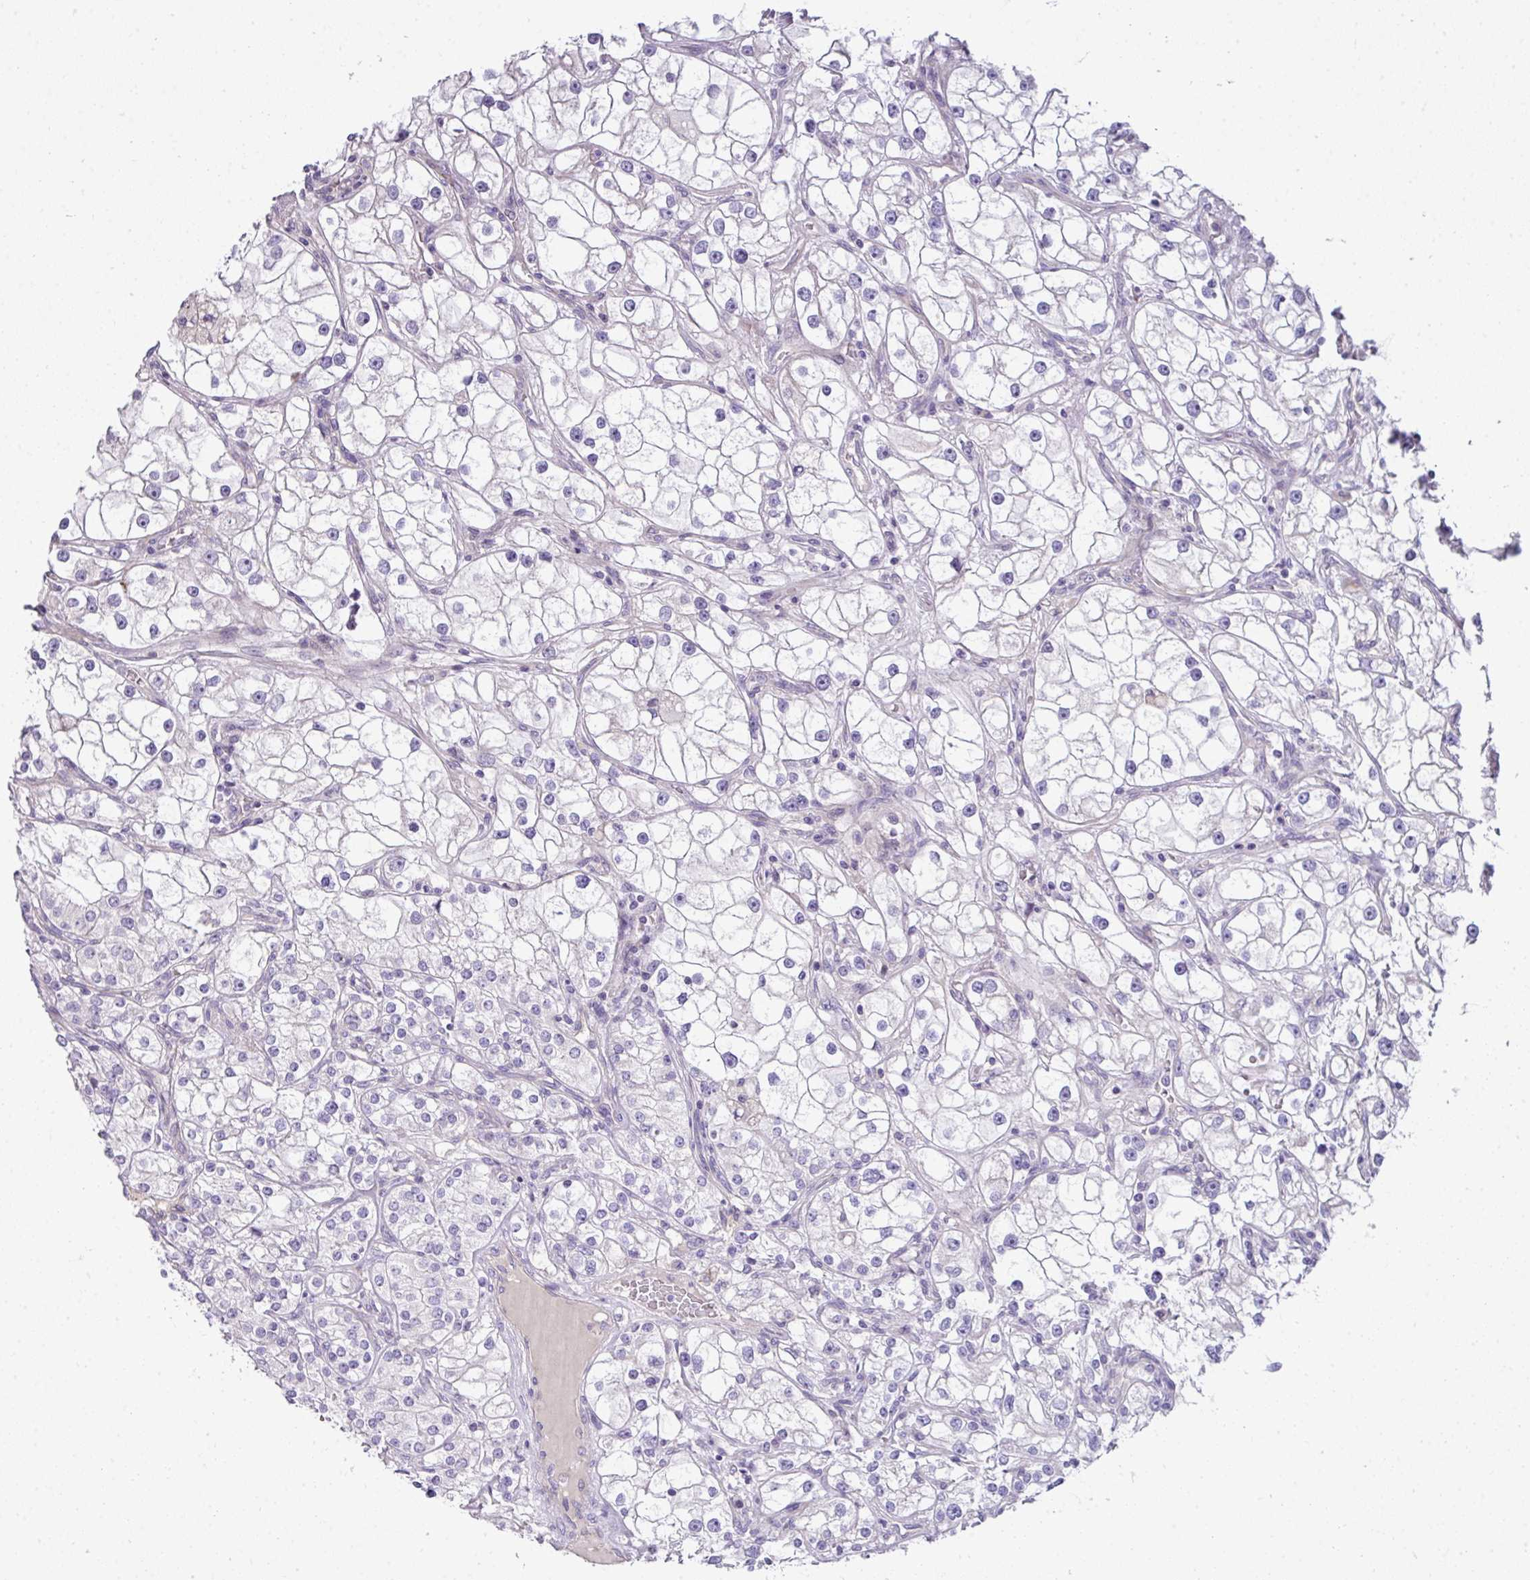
{"staining": {"intensity": "negative", "quantity": "none", "location": "none"}, "tissue": "renal cancer", "cell_type": "Tumor cells", "image_type": "cancer", "snomed": [{"axis": "morphology", "description": "Adenocarcinoma, NOS"}, {"axis": "topography", "description": "Kidney"}], "caption": "This image is of renal adenocarcinoma stained with immunohistochemistry to label a protein in brown with the nuclei are counter-stained blue. There is no positivity in tumor cells.", "gene": "PIK3R5", "patient": {"sex": "male", "age": 77}}